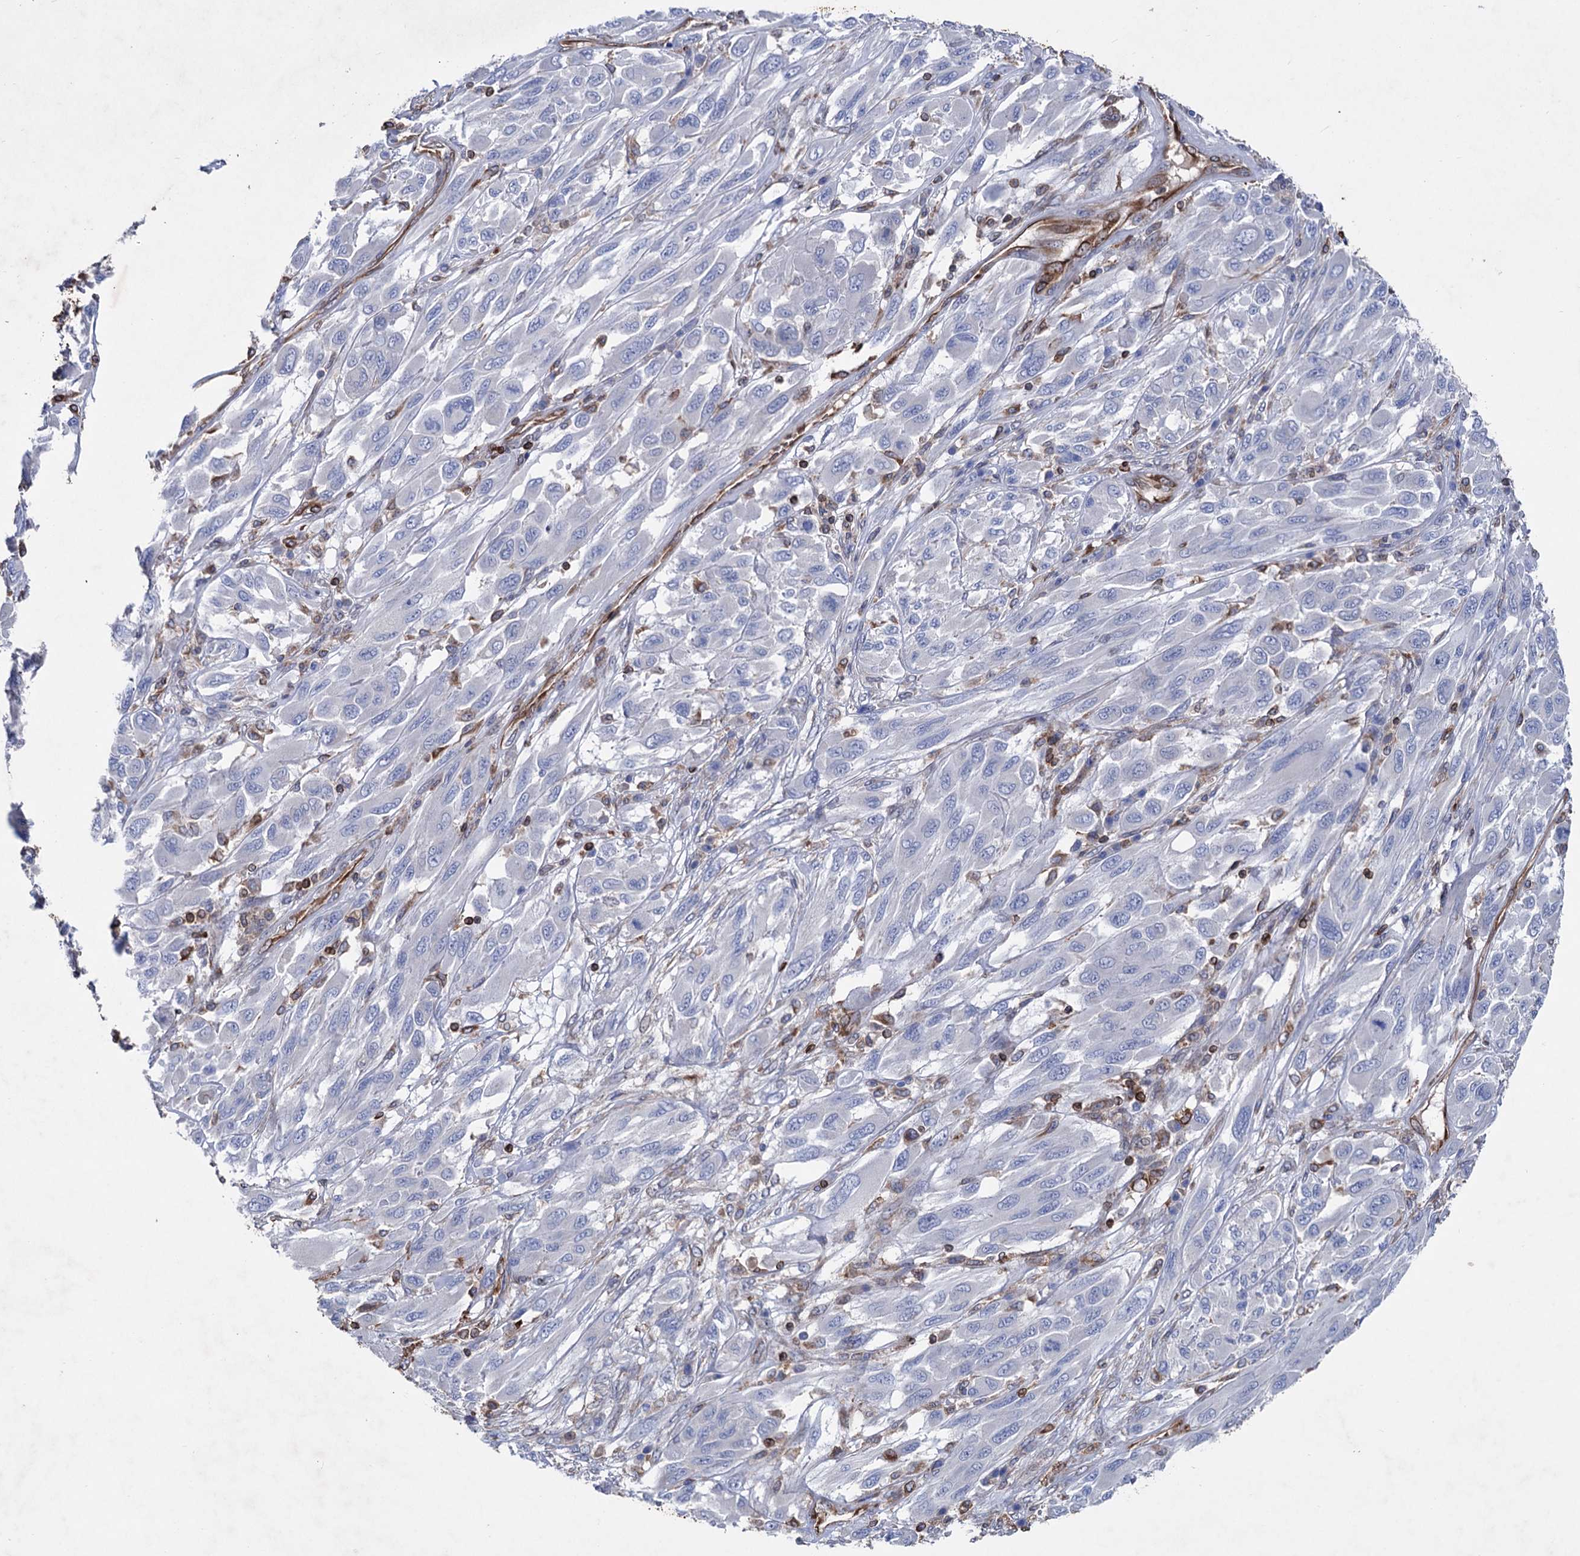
{"staining": {"intensity": "negative", "quantity": "none", "location": "none"}, "tissue": "melanoma", "cell_type": "Tumor cells", "image_type": "cancer", "snomed": [{"axis": "morphology", "description": "Malignant melanoma, NOS"}, {"axis": "topography", "description": "Skin"}], "caption": "A histopathology image of melanoma stained for a protein demonstrates no brown staining in tumor cells. (Brightfield microscopy of DAB immunohistochemistry (IHC) at high magnification).", "gene": "STING1", "patient": {"sex": "female", "age": 91}}